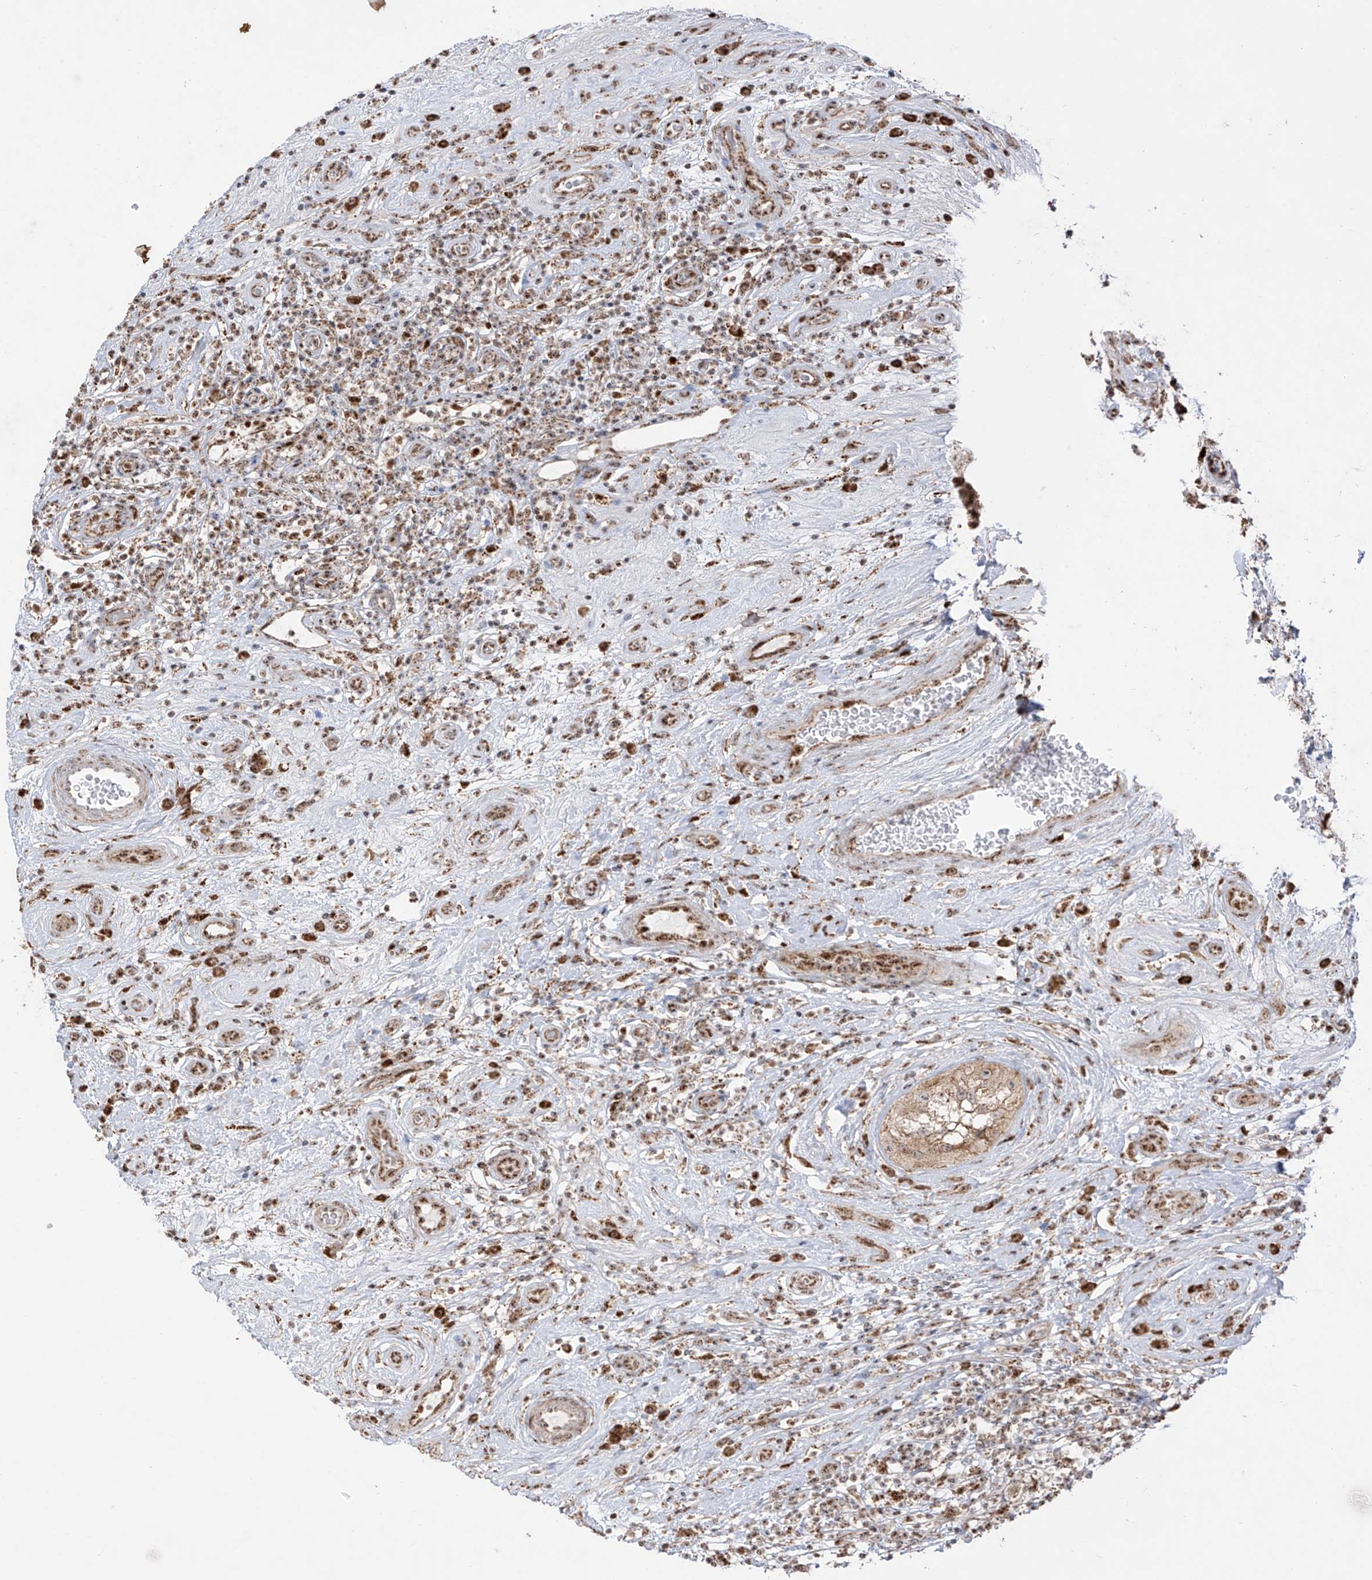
{"staining": {"intensity": "moderate", "quantity": ">75%", "location": "nuclear"}, "tissue": "testis cancer", "cell_type": "Tumor cells", "image_type": "cancer", "snomed": [{"axis": "morphology", "description": "Seminoma, NOS"}, {"axis": "topography", "description": "Testis"}], "caption": "Protein staining displays moderate nuclear positivity in about >75% of tumor cells in seminoma (testis).", "gene": "ZBTB8A", "patient": {"sex": "male", "age": 49}}